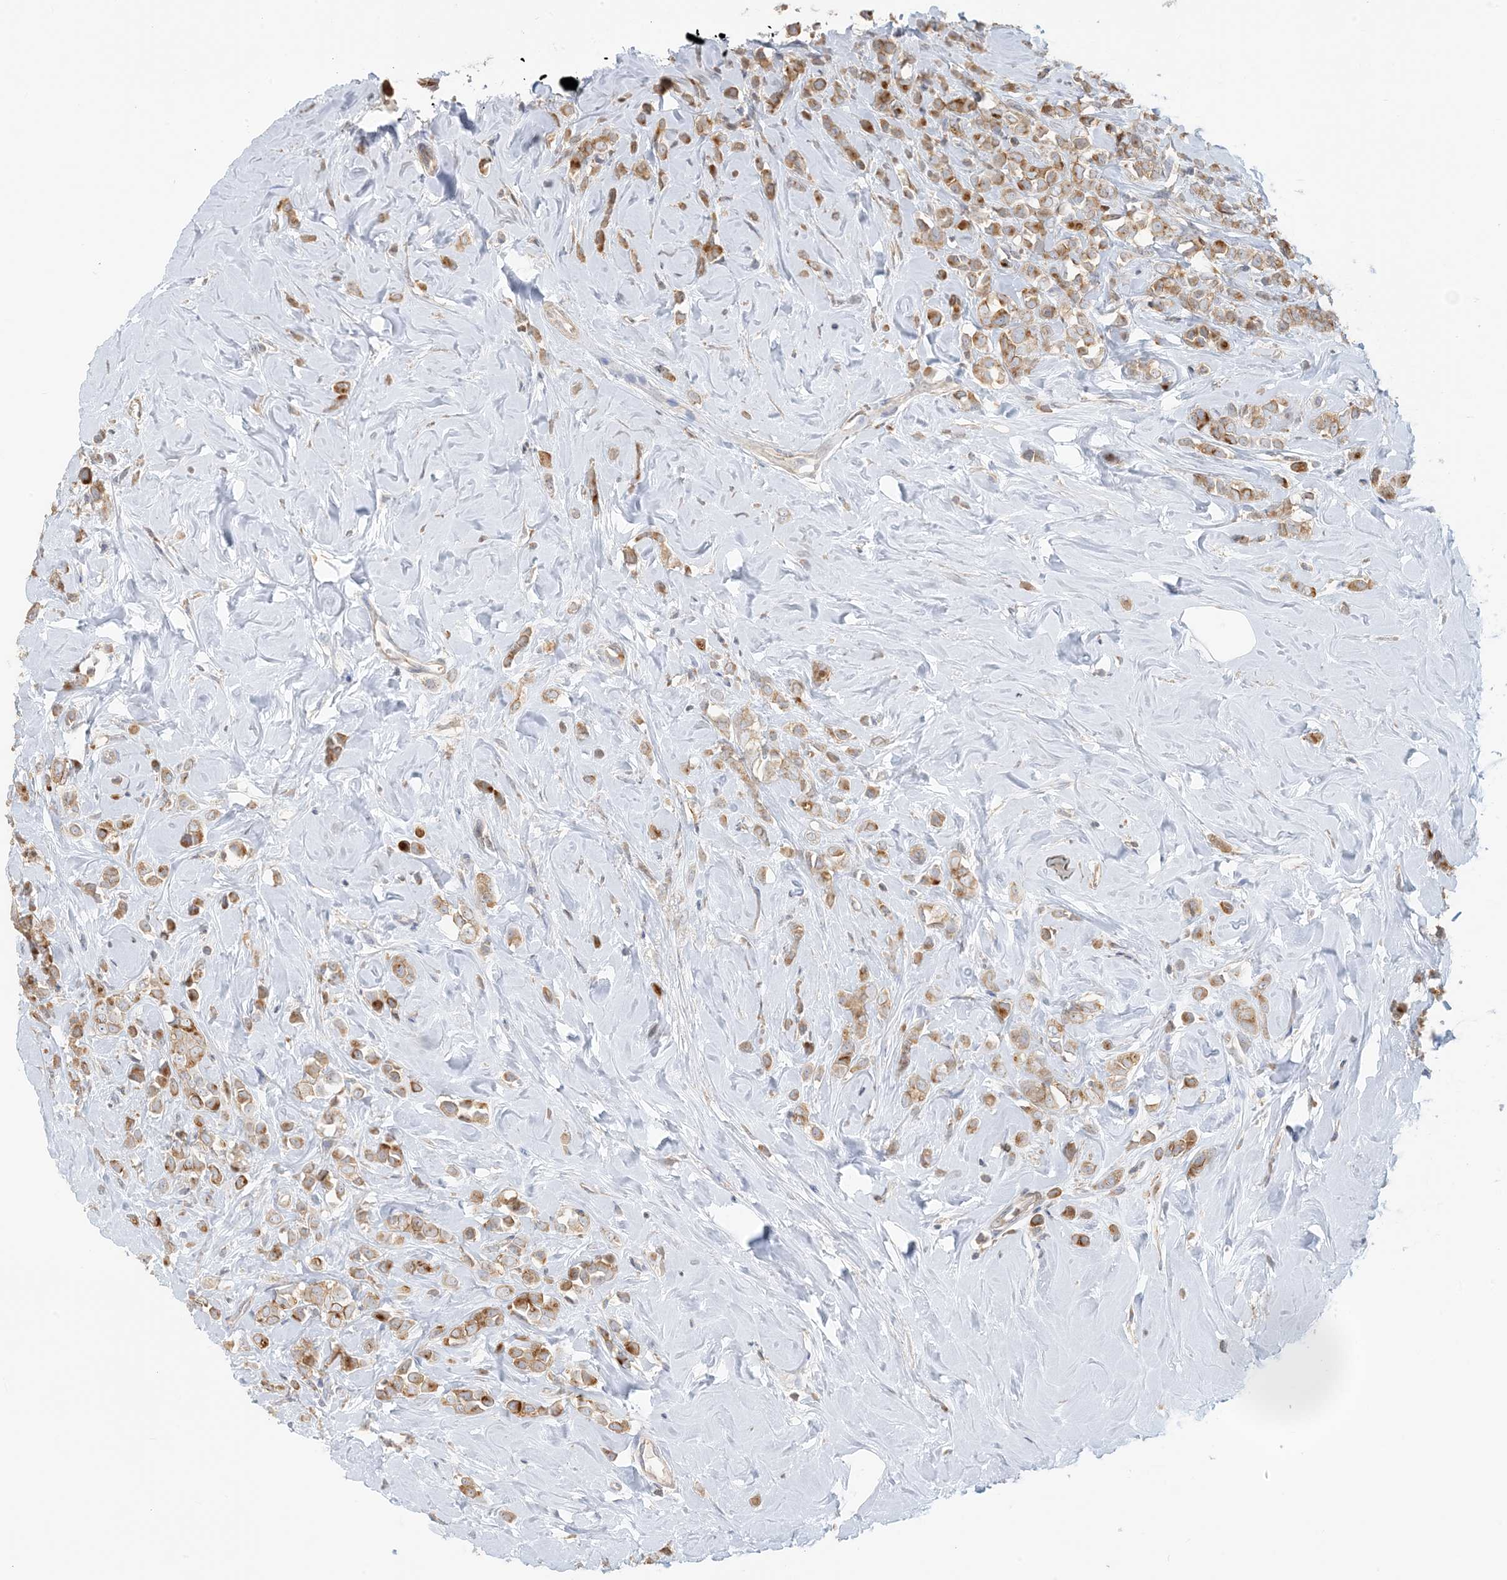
{"staining": {"intensity": "moderate", "quantity": ">75%", "location": "cytoplasmic/membranous"}, "tissue": "breast cancer", "cell_type": "Tumor cells", "image_type": "cancer", "snomed": [{"axis": "morphology", "description": "Lobular carcinoma"}, {"axis": "topography", "description": "Breast"}], "caption": "This is a micrograph of immunohistochemistry staining of breast cancer (lobular carcinoma), which shows moderate expression in the cytoplasmic/membranous of tumor cells.", "gene": "SPPL2A", "patient": {"sex": "female", "age": 47}}